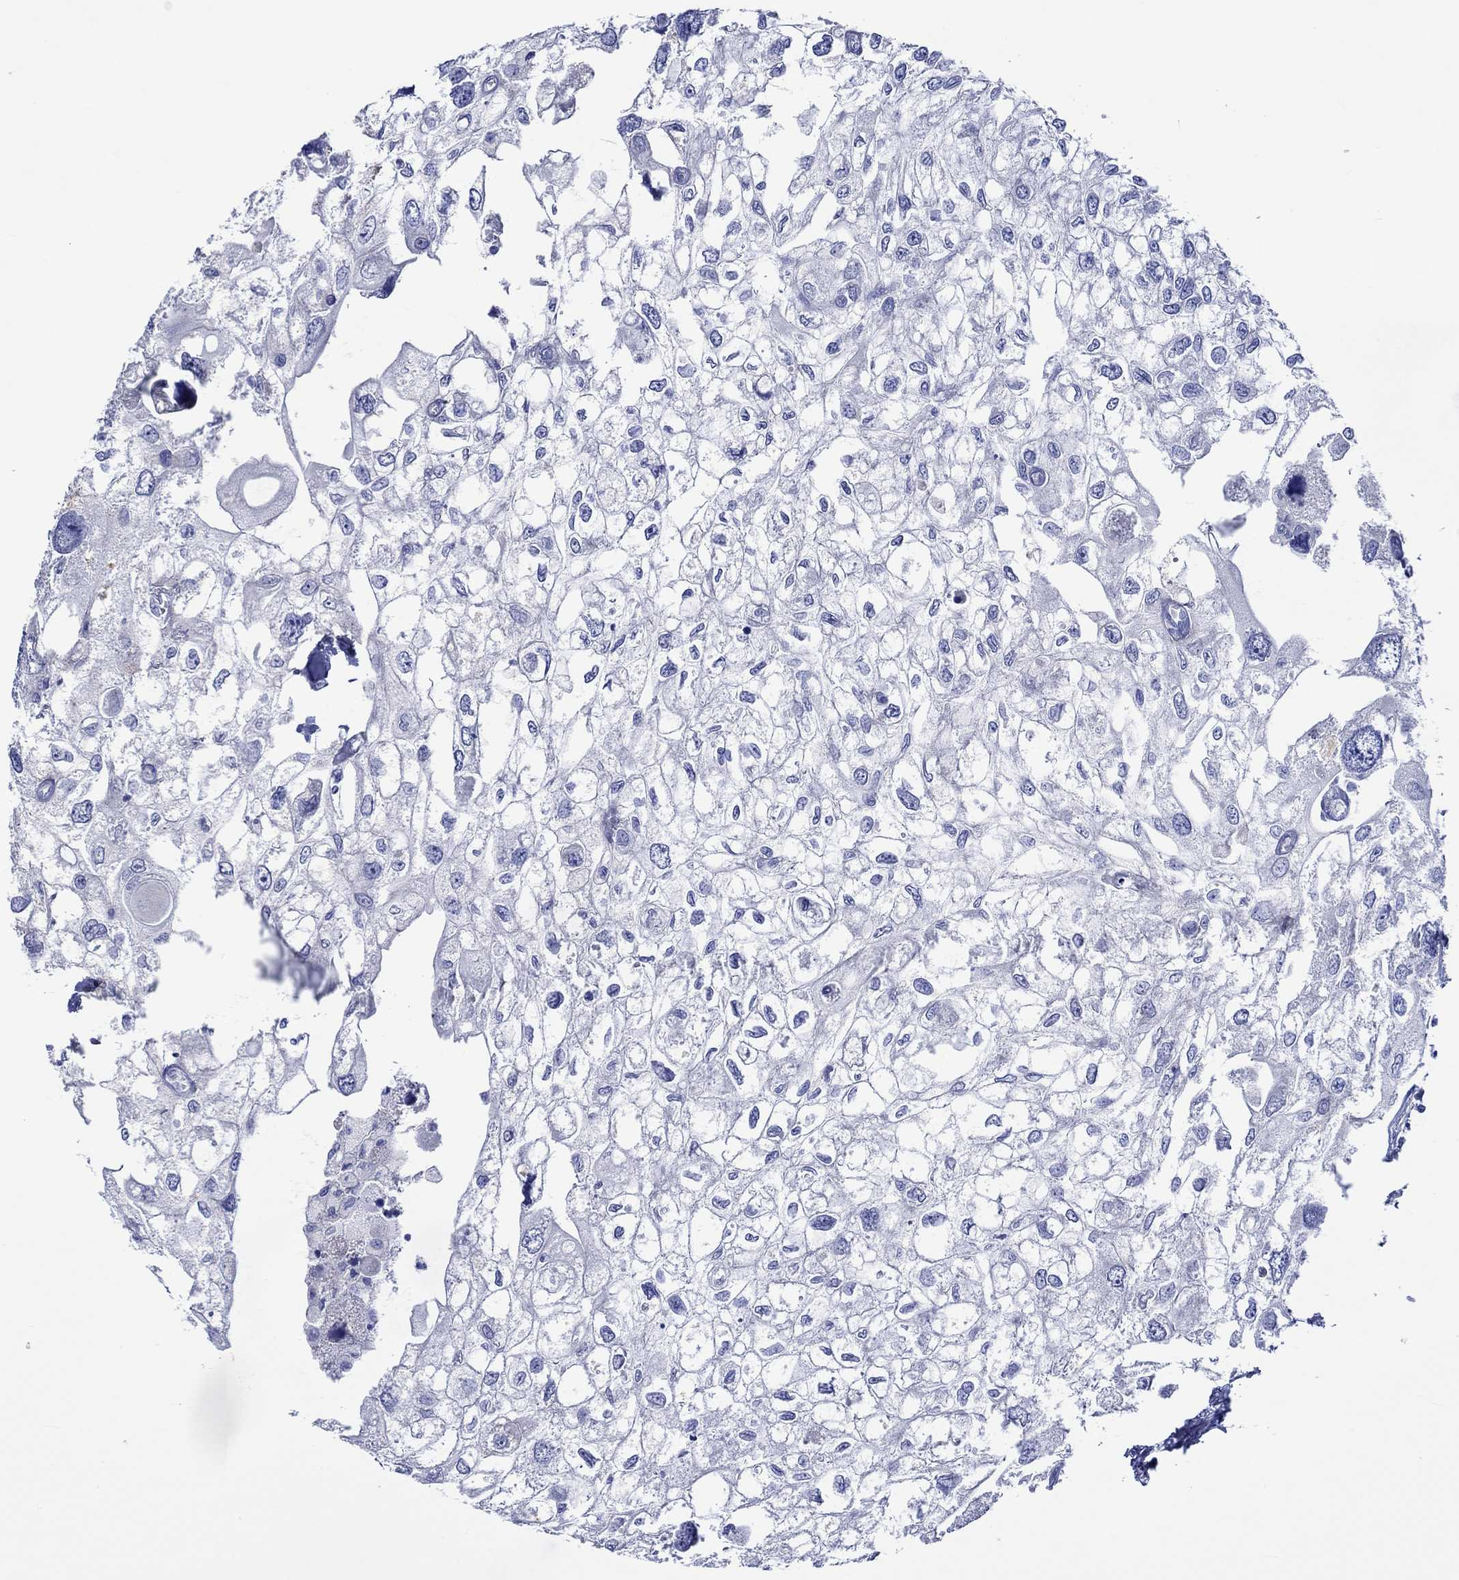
{"staining": {"intensity": "negative", "quantity": "none", "location": "none"}, "tissue": "urothelial cancer", "cell_type": "Tumor cells", "image_type": "cancer", "snomed": [{"axis": "morphology", "description": "Urothelial carcinoma, High grade"}, {"axis": "topography", "description": "Urinary bladder"}], "caption": "Tumor cells are negative for protein expression in human urothelial cancer.", "gene": "HARBI1", "patient": {"sex": "male", "age": 59}}